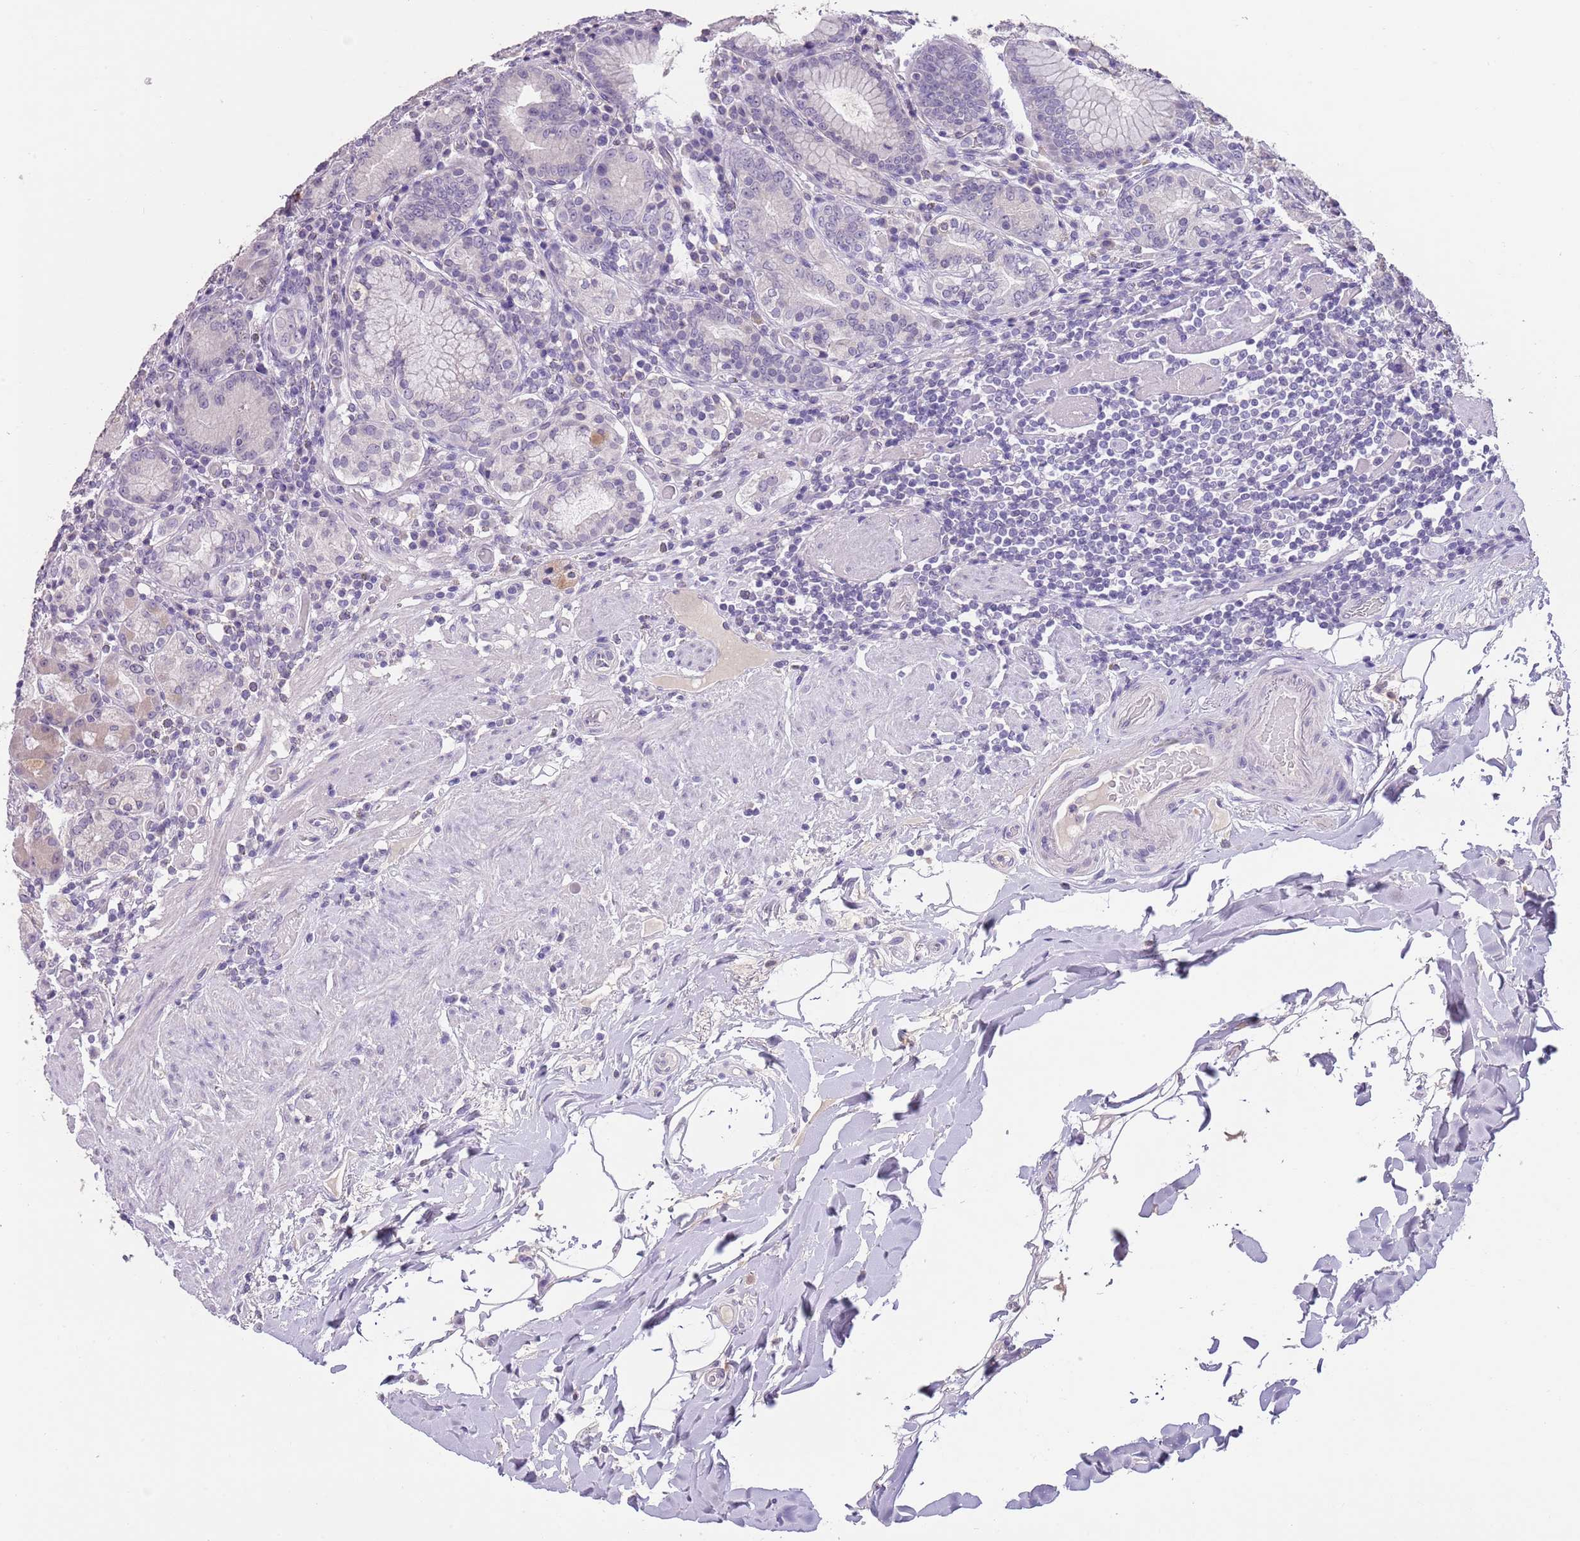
{"staining": {"intensity": "negative", "quantity": "none", "location": "none"}, "tissue": "stomach", "cell_type": "Glandular cells", "image_type": "normal", "snomed": [{"axis": "morphology", "description": "Normal tissue, NOS"}, {"axis": "topography", "description": "Stomach, upper"}, {"axis": "topography", "description": "Stomach, lower"}], "caption": "This is a micrograph of IHC staining of benign stomach, which shows no staining in glandular cells.", "gene": "SLC35E3", "patient": {"sex": "female", "age": 76}}